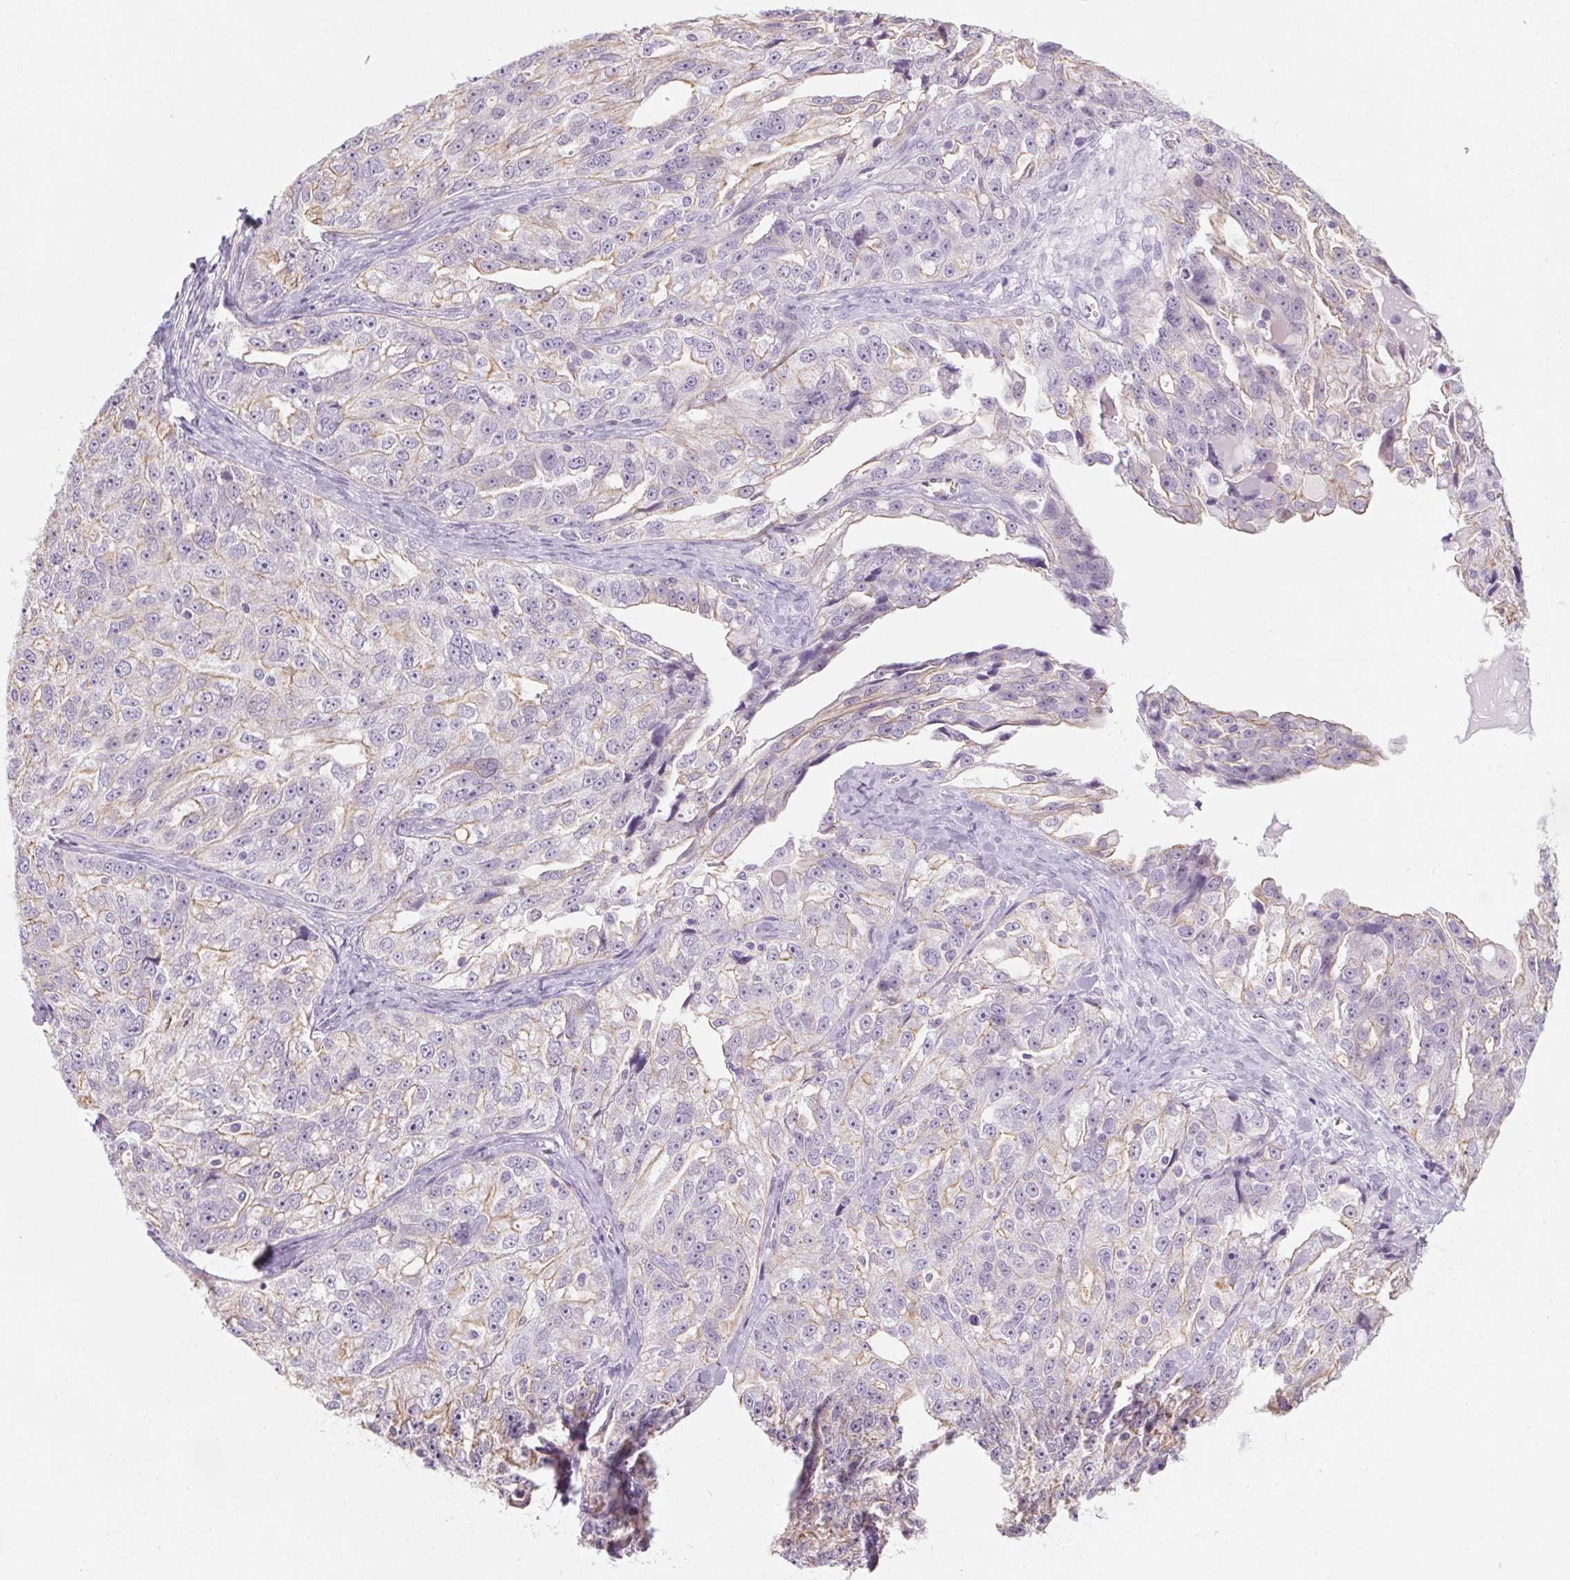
{"staining": {"intensity": "weak", "quantity": "<25%", "location": "cytoplasmic/membranous"}, "tissue": "ovarian cancer", "cell_type": "Tumor cells", "image_type": "cancer", "snomed": [{"axis": "morphology", "description": "Cystadenocarcinoma, serous, NOS"}, {"axis": "topography", "description": "Ovary"}], "caption": "Tumor cells show no significant protein positivity in serous cystadenocarcinoma (ovarian).", "gene": "RPTN", "patient": {"sex": "female", "age": 51}}